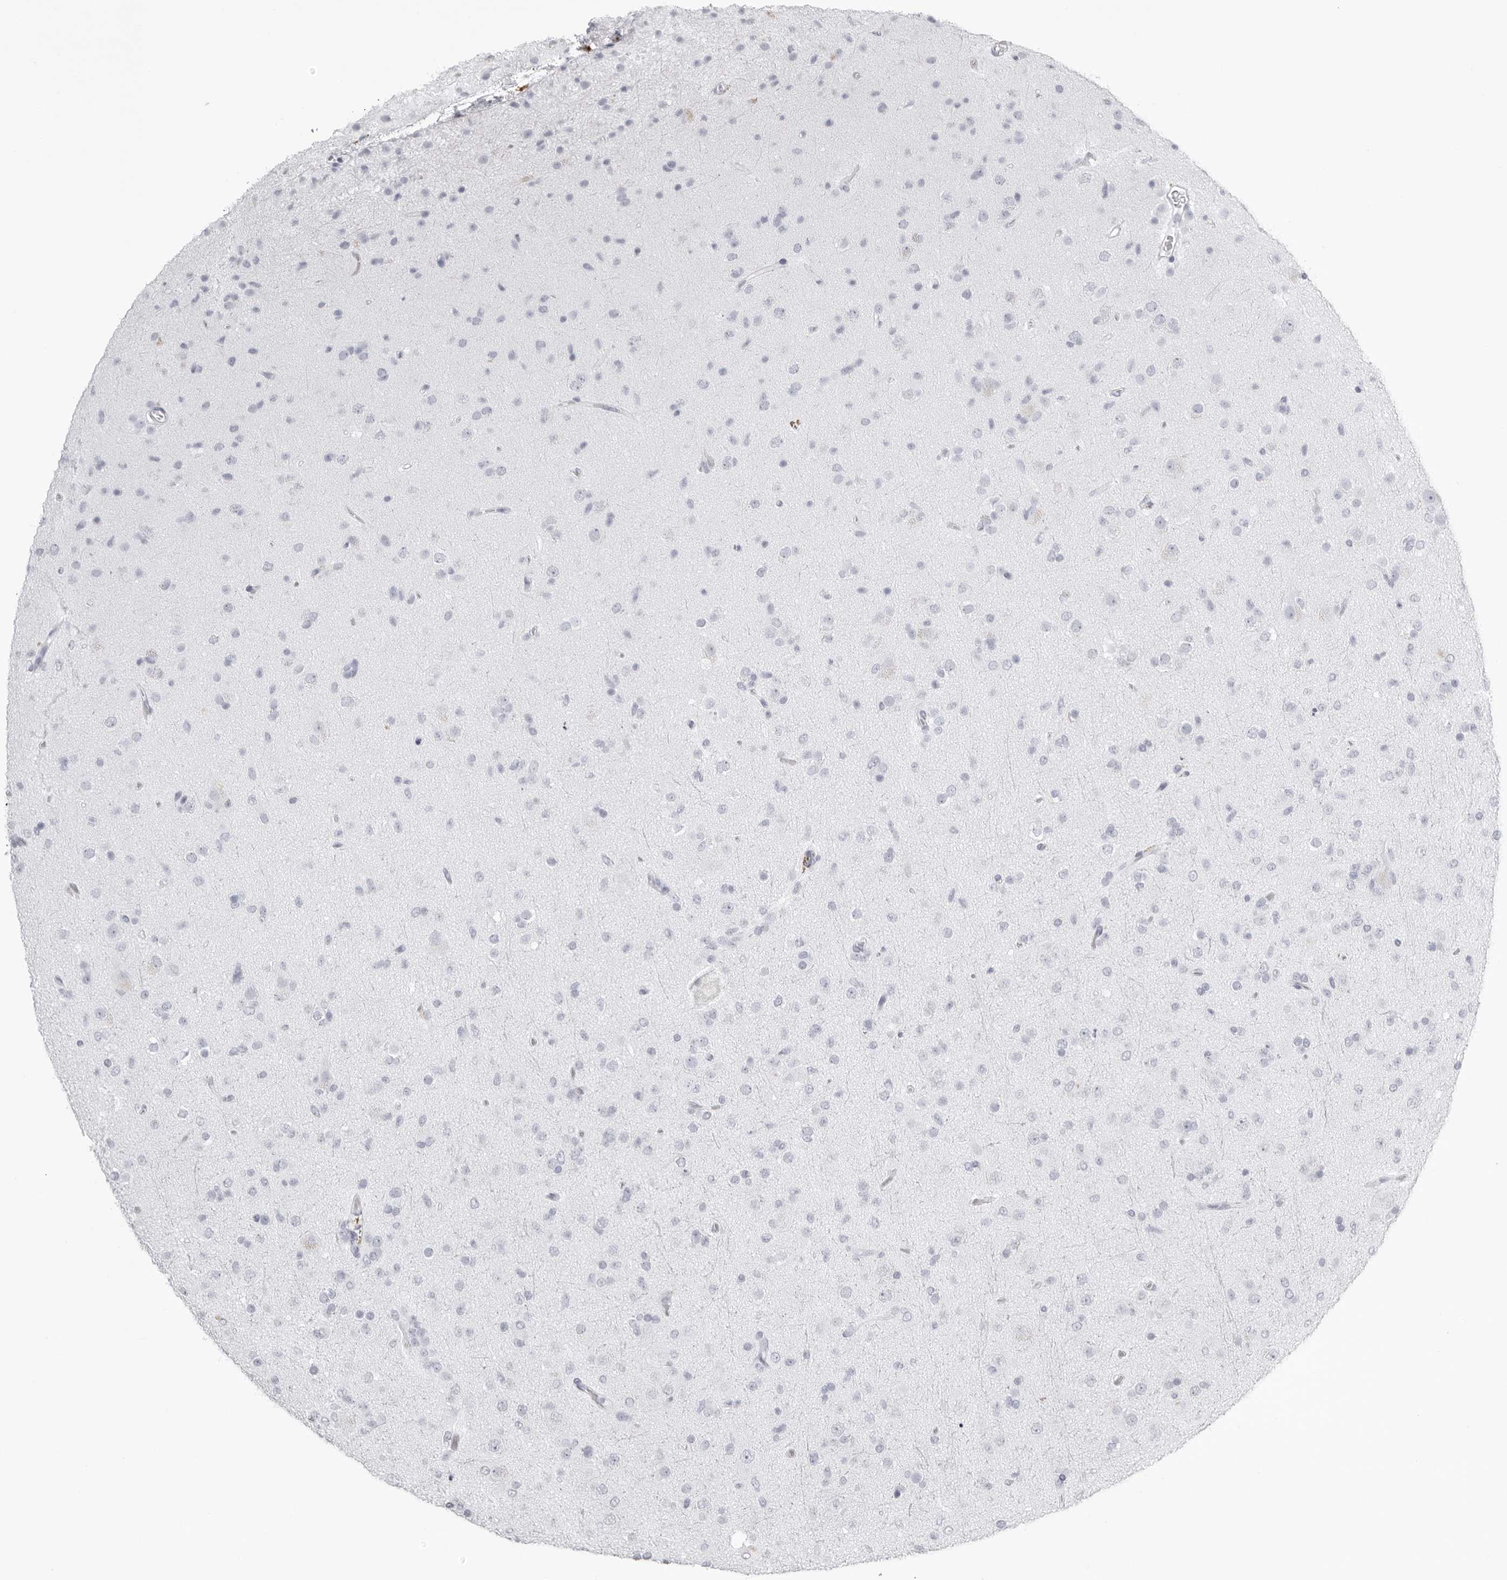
{"staining": {"intensity": "negative", "quantity": "none", "location": "none"}, "tissue": "glioma", "cell_type": "Tumor cells", "image_type": "cancer", "snomed": [{"axis": "morphology", "description": "Glioma, malignant, Low grade"}, {"axis": "topography", "description": "Brain"}], "caption": "IHC photomicrograph of low-grade glioma (malignant) stained for a protein (brown), which reveals no expression in tumor cells.", "gene": "KLK9", "patient": {"sex": "male", "age": 65}}